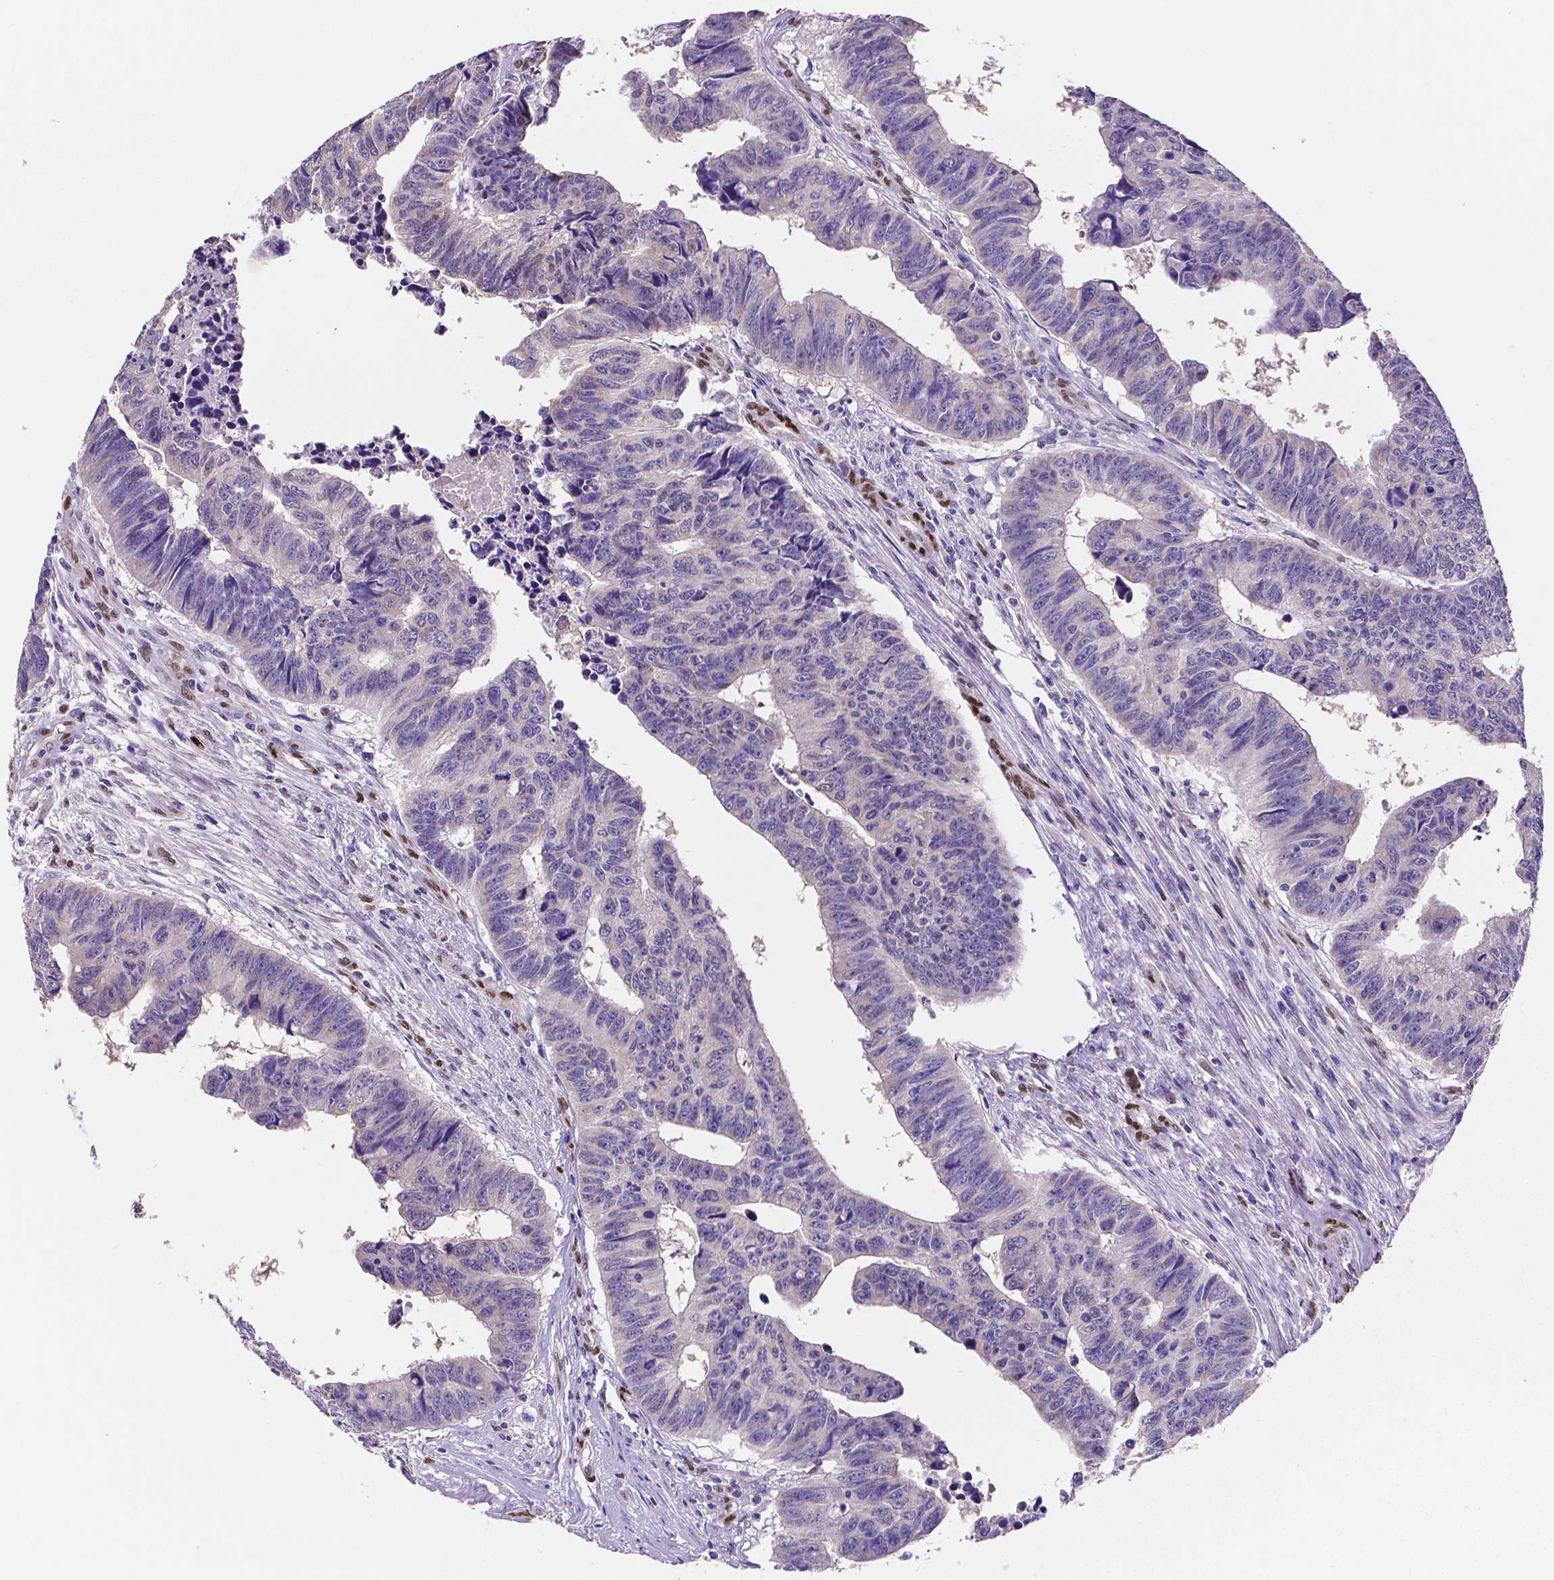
{"staining": {"intensity": "negative", "quantity": "none", "location": "none"}, "tissue": "colorectal cancer", "cell_type": "Tumor cells", "image_type": "cancer", "snomed": [{"axis": "morphology", "description": "Adenocarcinoma, NOS"}, {"axis": "topography", "description": "Rectum"}], "caption": "Colorectal cancer was stained to show a protein in brown. There is no significant staining in tumor cells. The staining is performed using DAB brown chromogen with nuclei counter-stained in using hematoxylin.", "gene": "MEF2C", "patient": {"sex": "female", "age": 85}}